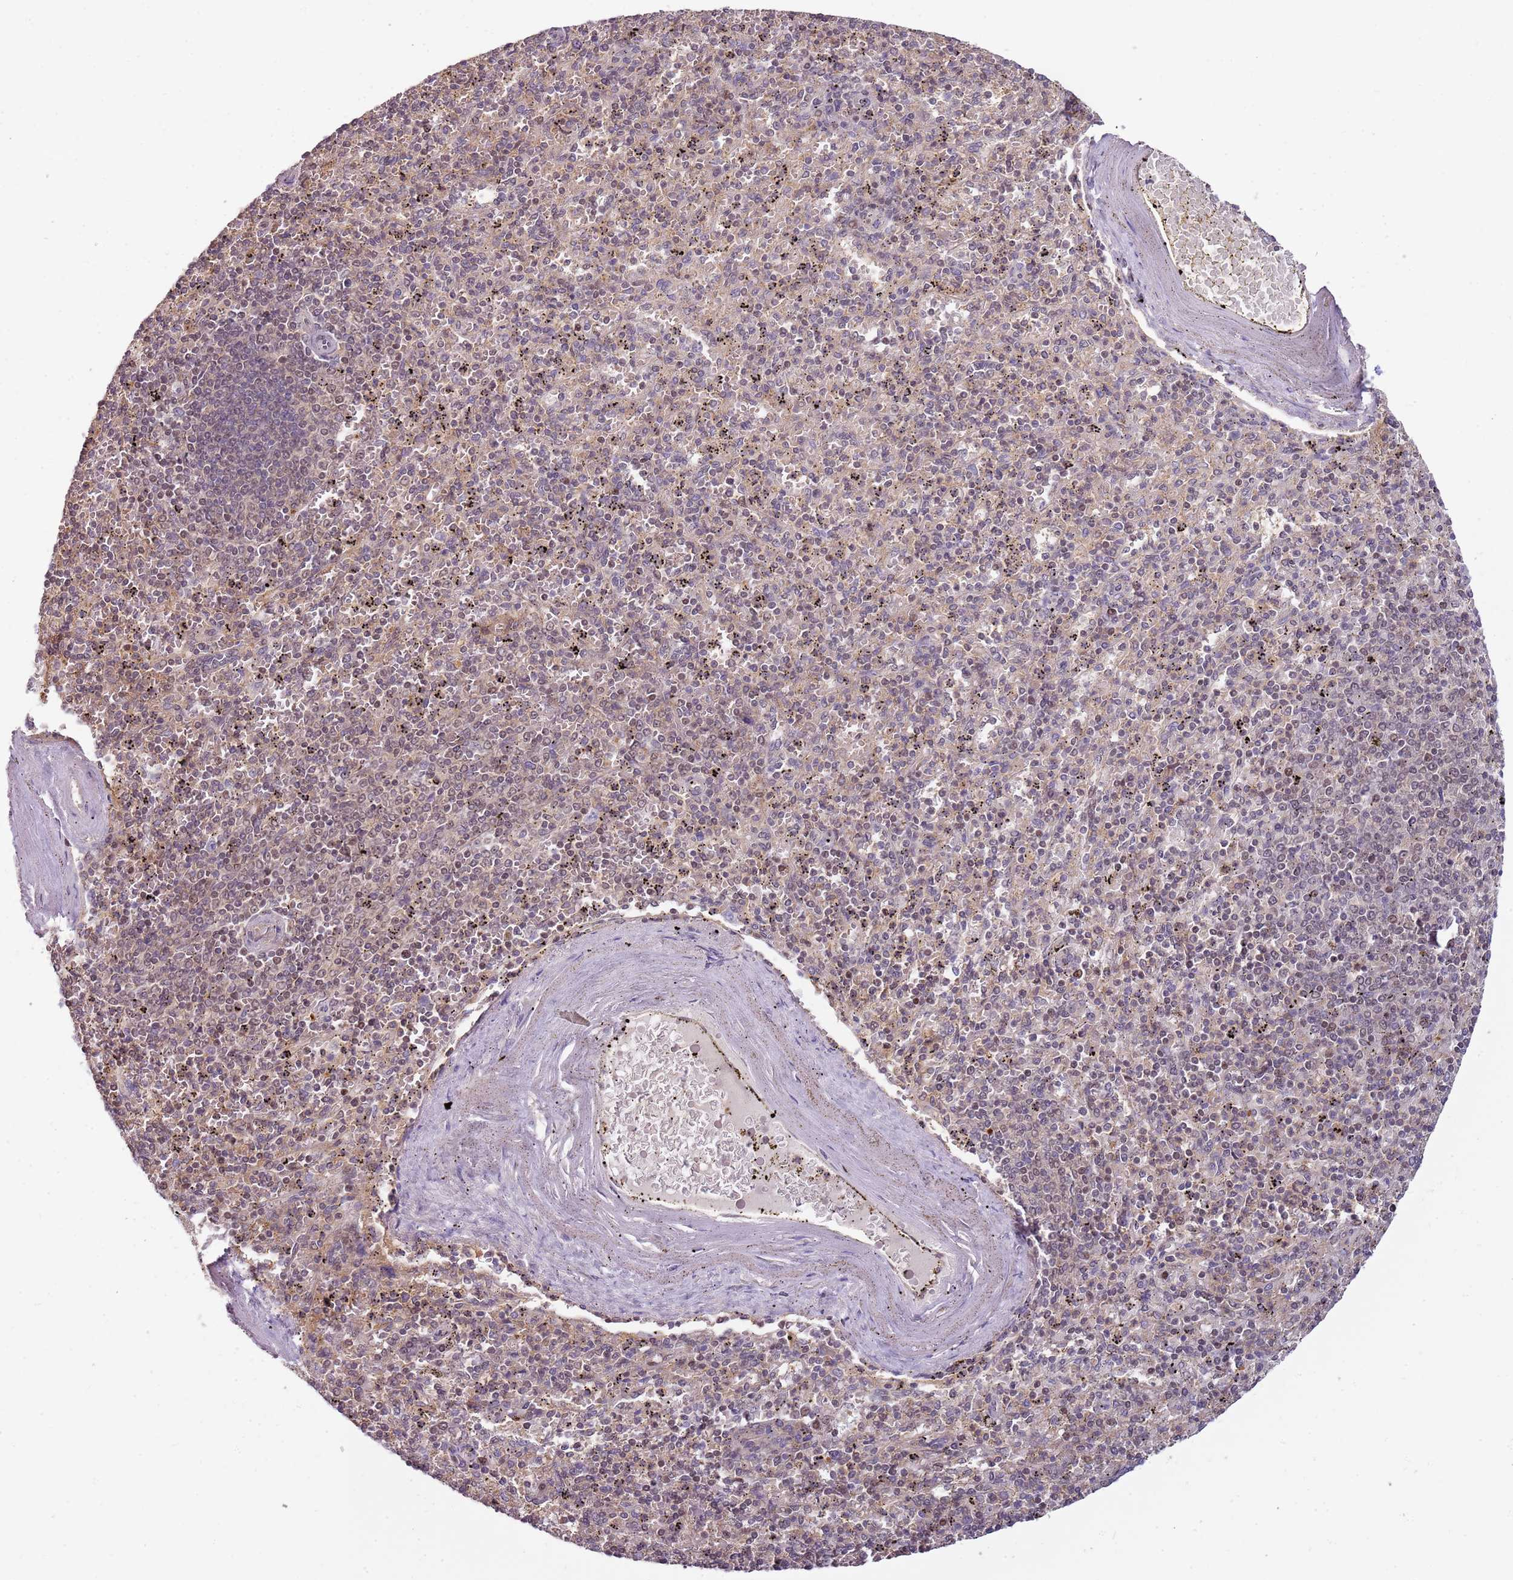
{"staining": {"intensity": "weak", "quantity": "25%-75%", "location": "cytoplasmic/membranous,nuclear"}, "tissue": "spleen", "cell_type": "Cells in red pulp", "image_type": "normal", "snomed": [{"axis": "morphology", "description": "Normal tissue, NOS"}, {"axis": "topography", "description": "Spleen"}], "caption": "Protein expression analysis of benign human spleen reveals weak cytoplasmic/membranous,nuclear positivity in about 25%-75% of cells in red pulp. Using DAB (3,3'-diaminobenzidine) (brown) and hematoxylin (blue) stains, captured at high magnification using brightfield microscopy.", "gene": "GSTO2", "patient": {"sex": "male", "age": 82}}